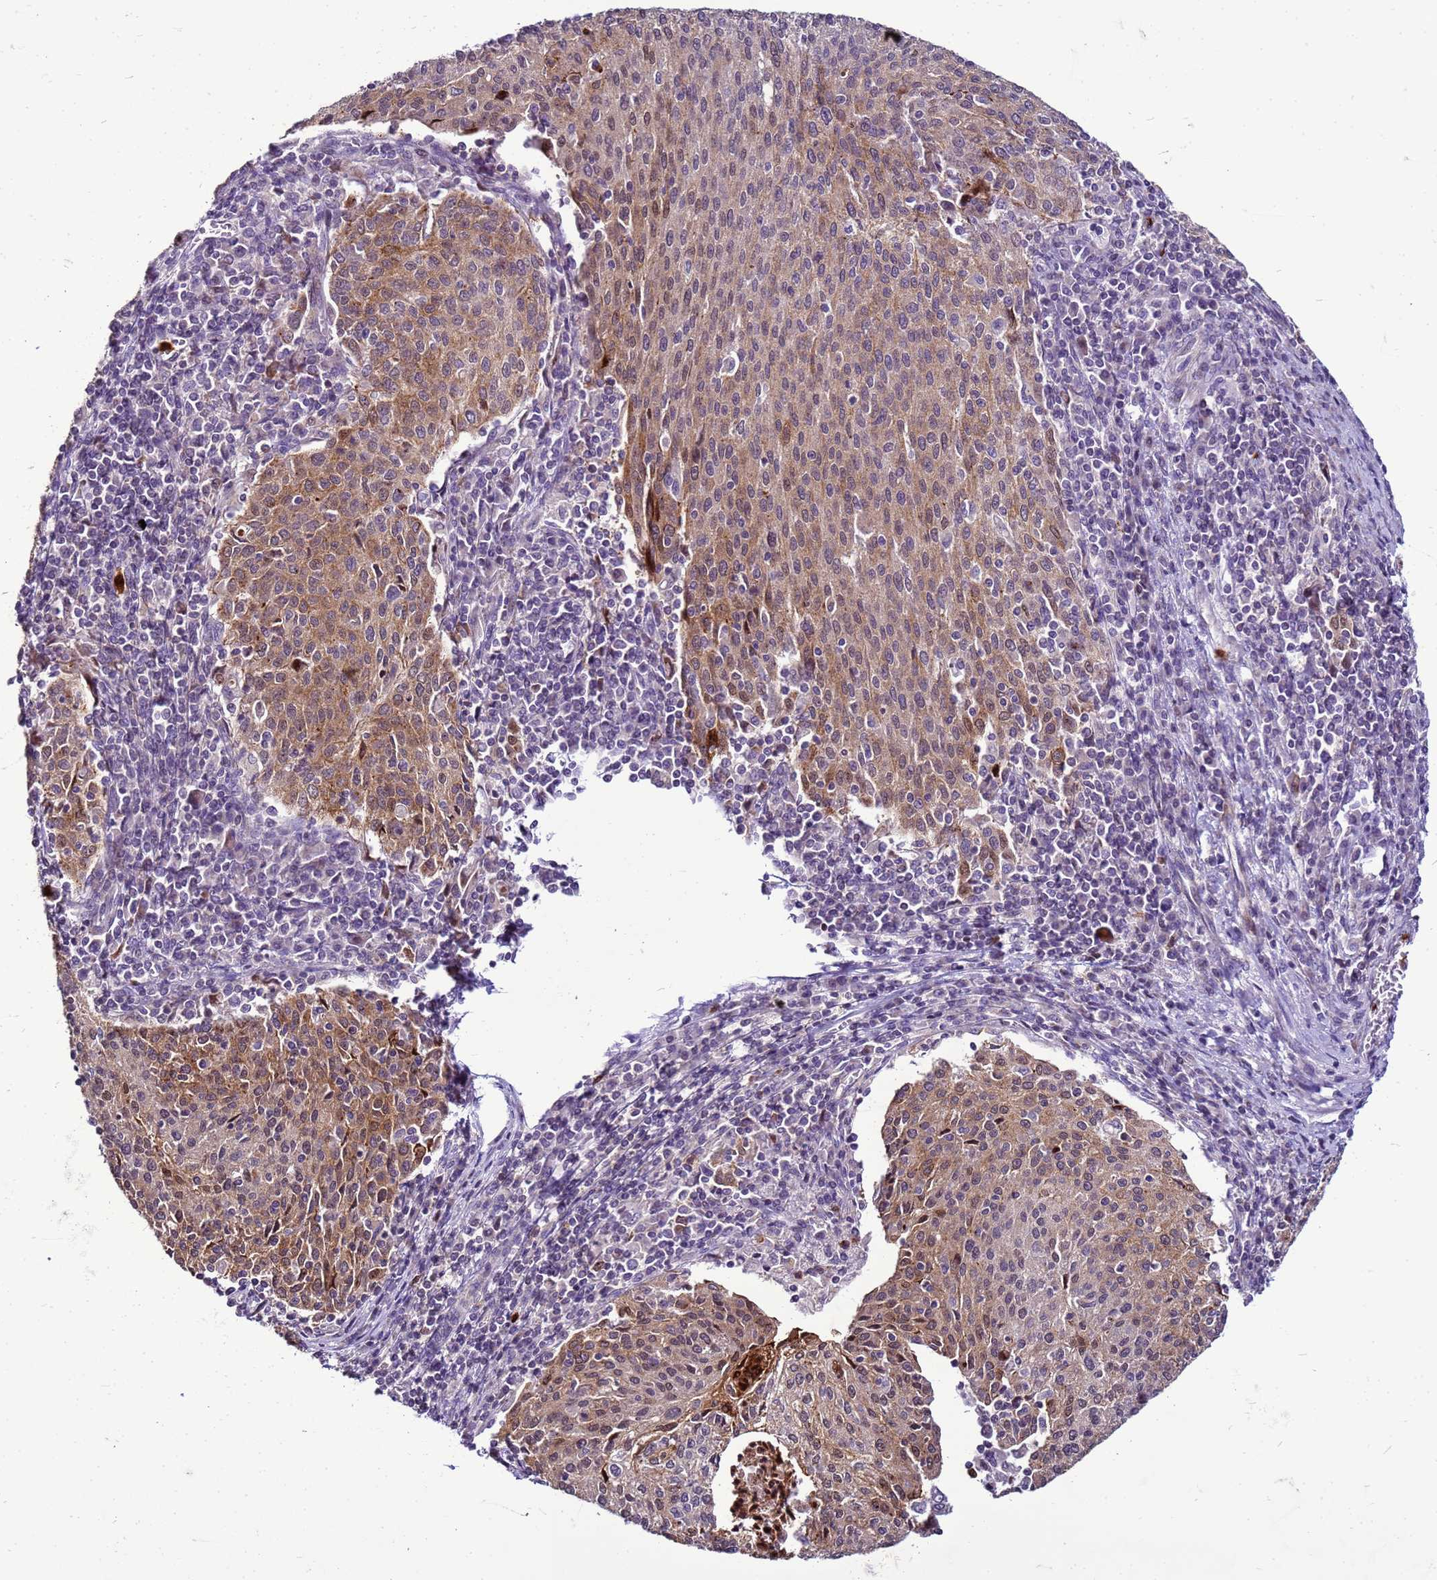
{"staining": {"intensity": "moderate", "quantity": "25%-75%", "location": "cytoplasmic/membranous"}, "tissue": "cervical cancer", "cell_type": "Tumor cells", "image_type": "cancer", "snomed": [{"axis": "morphology", "description": "Squamous cell carcinoma, NOS"}, {"axis": "topography", "description": "Cervix"}], "caption": "Brown immunohistochemical staining in human cervical squamous cell carcinoma shows moderate cytoplasmic/membranous positivity in about 25%-75% of tumor cells.", "gene": "VPS4B", "patient": {"sex": "female", "age": 46}}